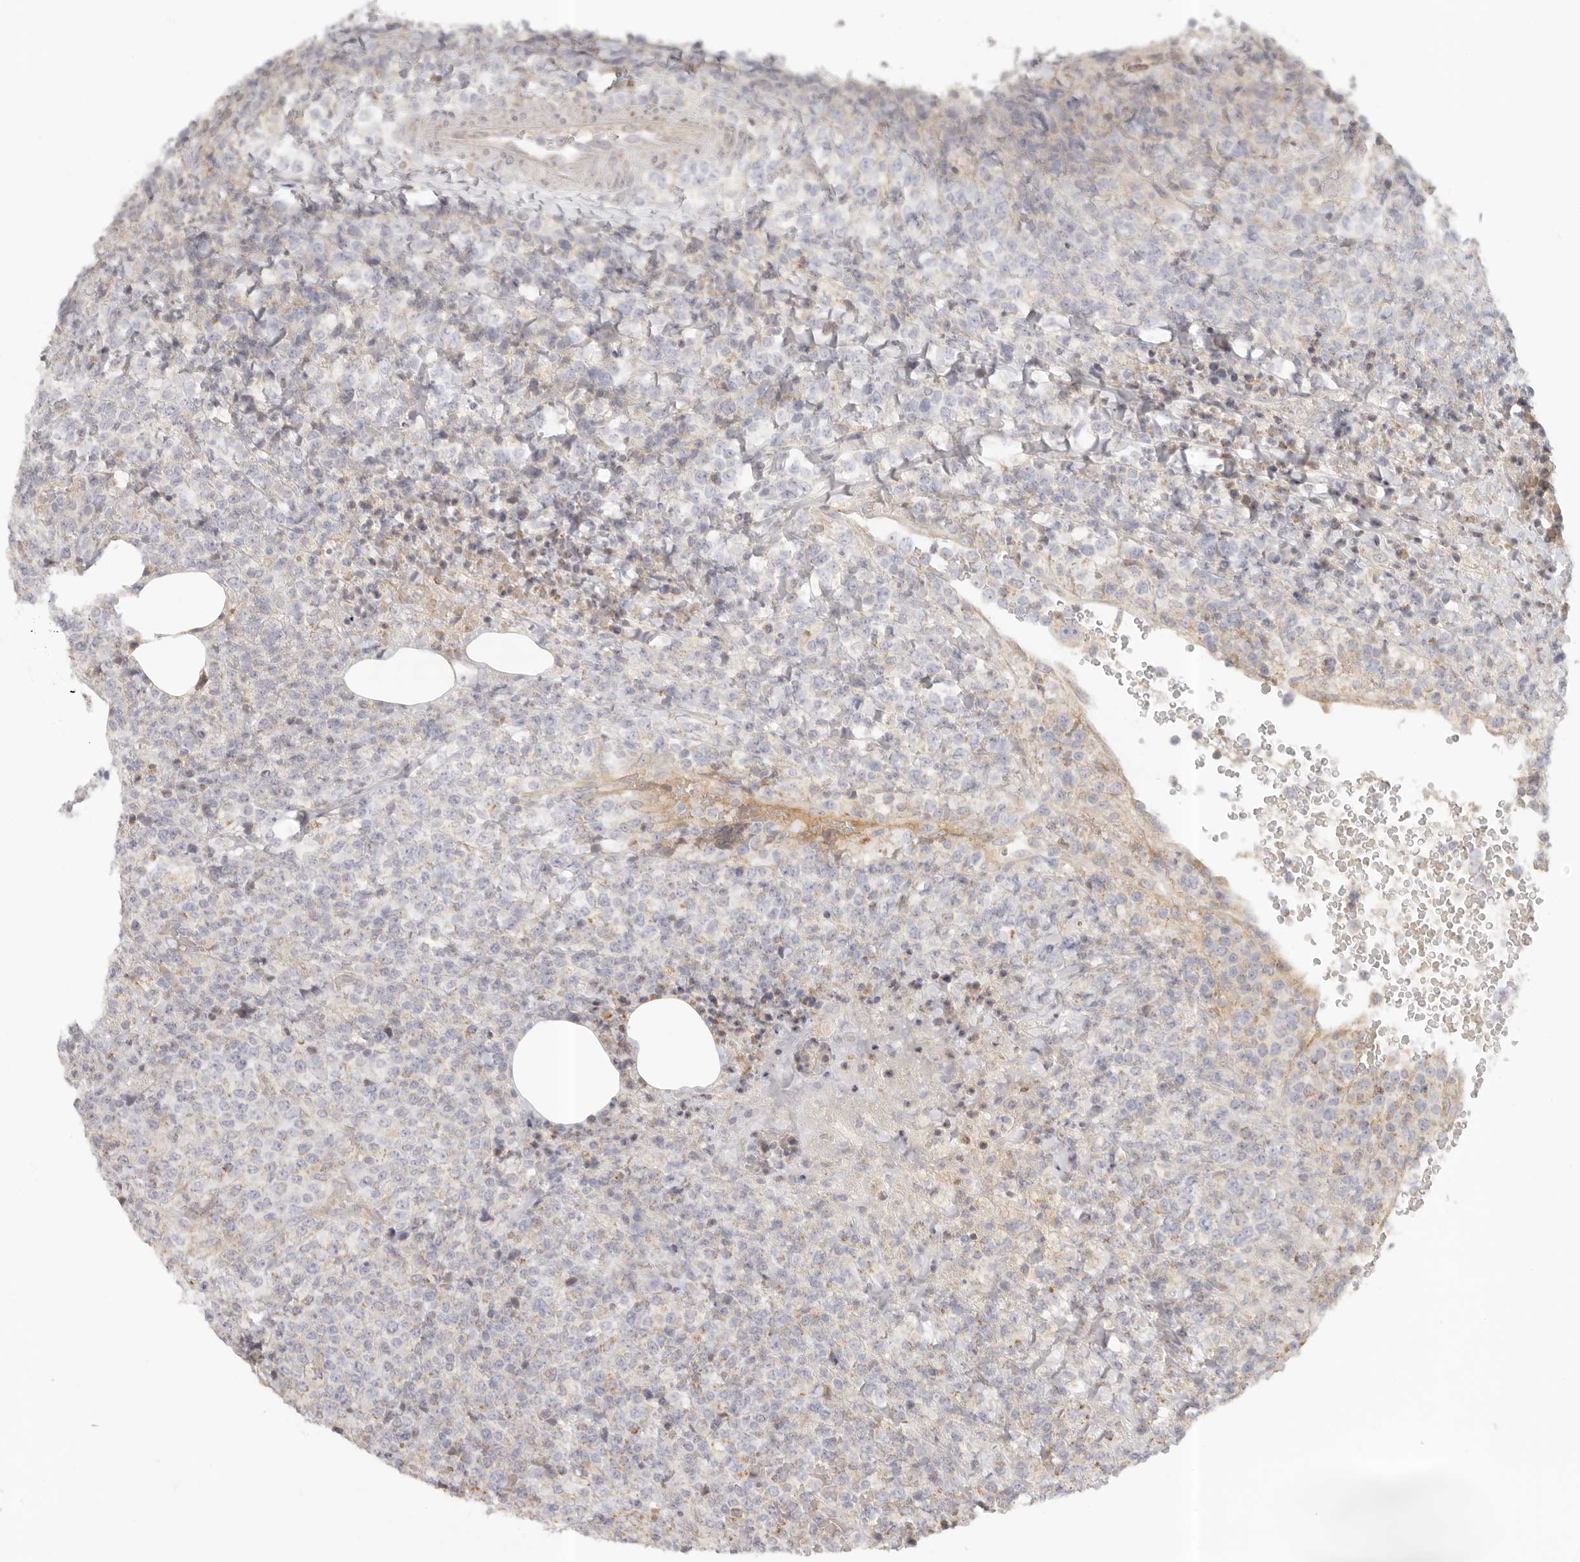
{"staining": {"intensity": "moderate", "quantity": "<25%", "location": "cytoplasmic/membranous"}, "tissue": "lymphoma", "cell_type": "Tumor cells", "image_type": "cancer", "snomed": [{"axis": "morphology", "description": "Malignant lymphoma, non-Hodgkin's type, High grade"}, {"axis": "topography", "description": "Lymph node"}], "caption": "High-magnification brightfield microscopy of lymphoma stained with DAB (brown) and counterstained with hematoxylin (blue). tumor cells exhibit moderate cytoplasmic/membranous positivity is present in about<25% of cells. (Stains: DAB in brown, nuclei in blue, Microscopy: brightfield microscopy at high magnification).", "gene": "KDF1", "patient": {"sex": "male", "age": 13}}